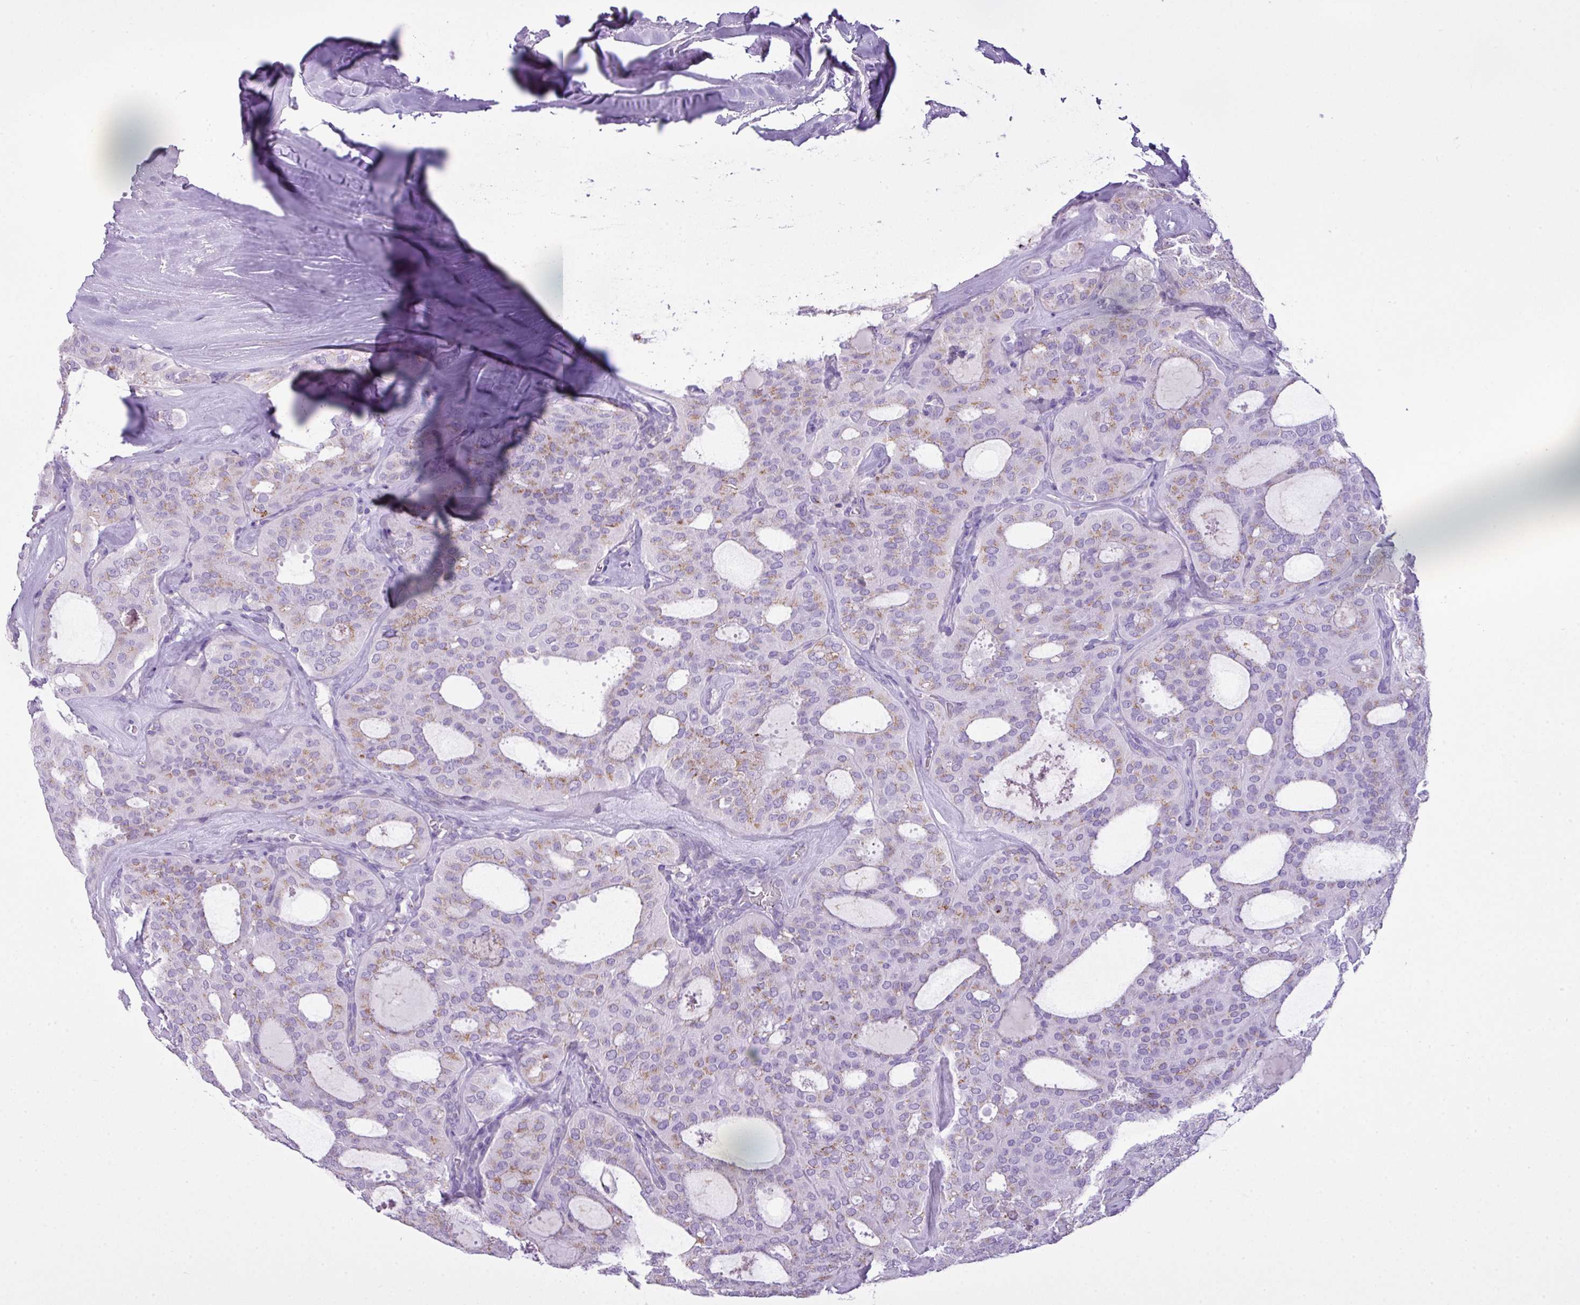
{"staining": {"intensity": "weak", "quantity": "<25%", "location": "cytoplasmic/membranous"}, "tissue": "thyroid cancer", "cell_type": "Tumor cells", "image_type": "cancer", "snomed": [{"axis": "morphology", "description": "Follicular adenoma carcinoma, NOS"}, {"axis": "topography", "description": "Thyroid gland"}], "caption": "Follicular adenoma carcinoma (thyroid) stained for a protein using IHC reveals no expression tumor cells.", "gene": "FAM43A", "patient": {"sex": "male", "age": 75}}